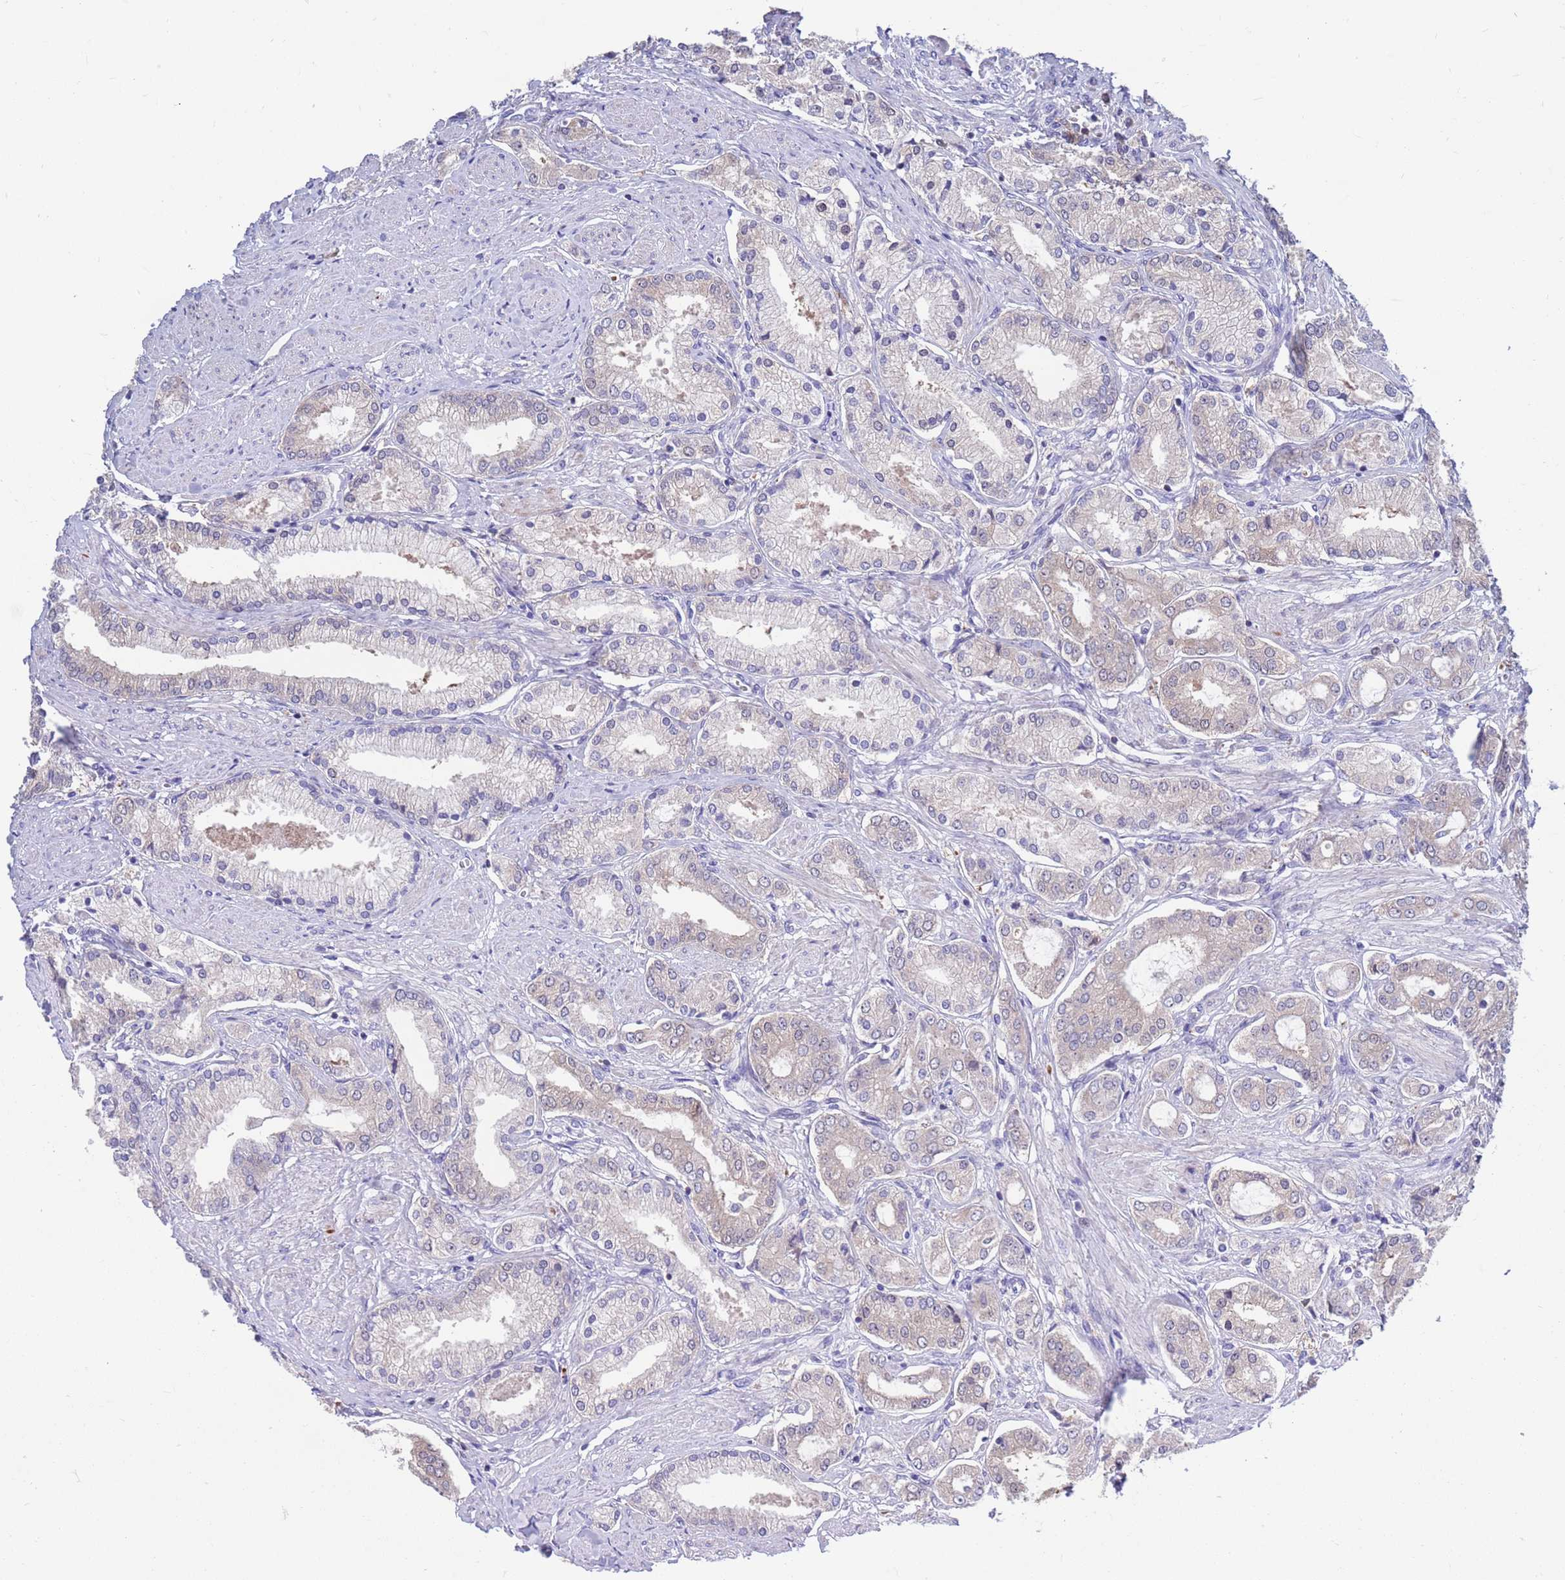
{"staining": {"intensity": "weak", "quantity": "25%-75%", "location": "cytoplasmic/membranous"}, "tissue": "prostate cancer", "cell_type": "Tumor cells", "image_type": "cancer", "snomed": [{"axis": "morphology", "description": "Adenocarcinoma, High grade"}, {"axis": "topography", "description": "Prostate and seminal vesicle, NOS"}], "caption": "Tumor cells reveal low levels of weak cytoplasmic/membranous positivity in about 25%-75% of cells in human high-grade adenocarcinoma (prostate).", "gene": "KLHL29", "patient": {"sex": "male", "age": 64}}